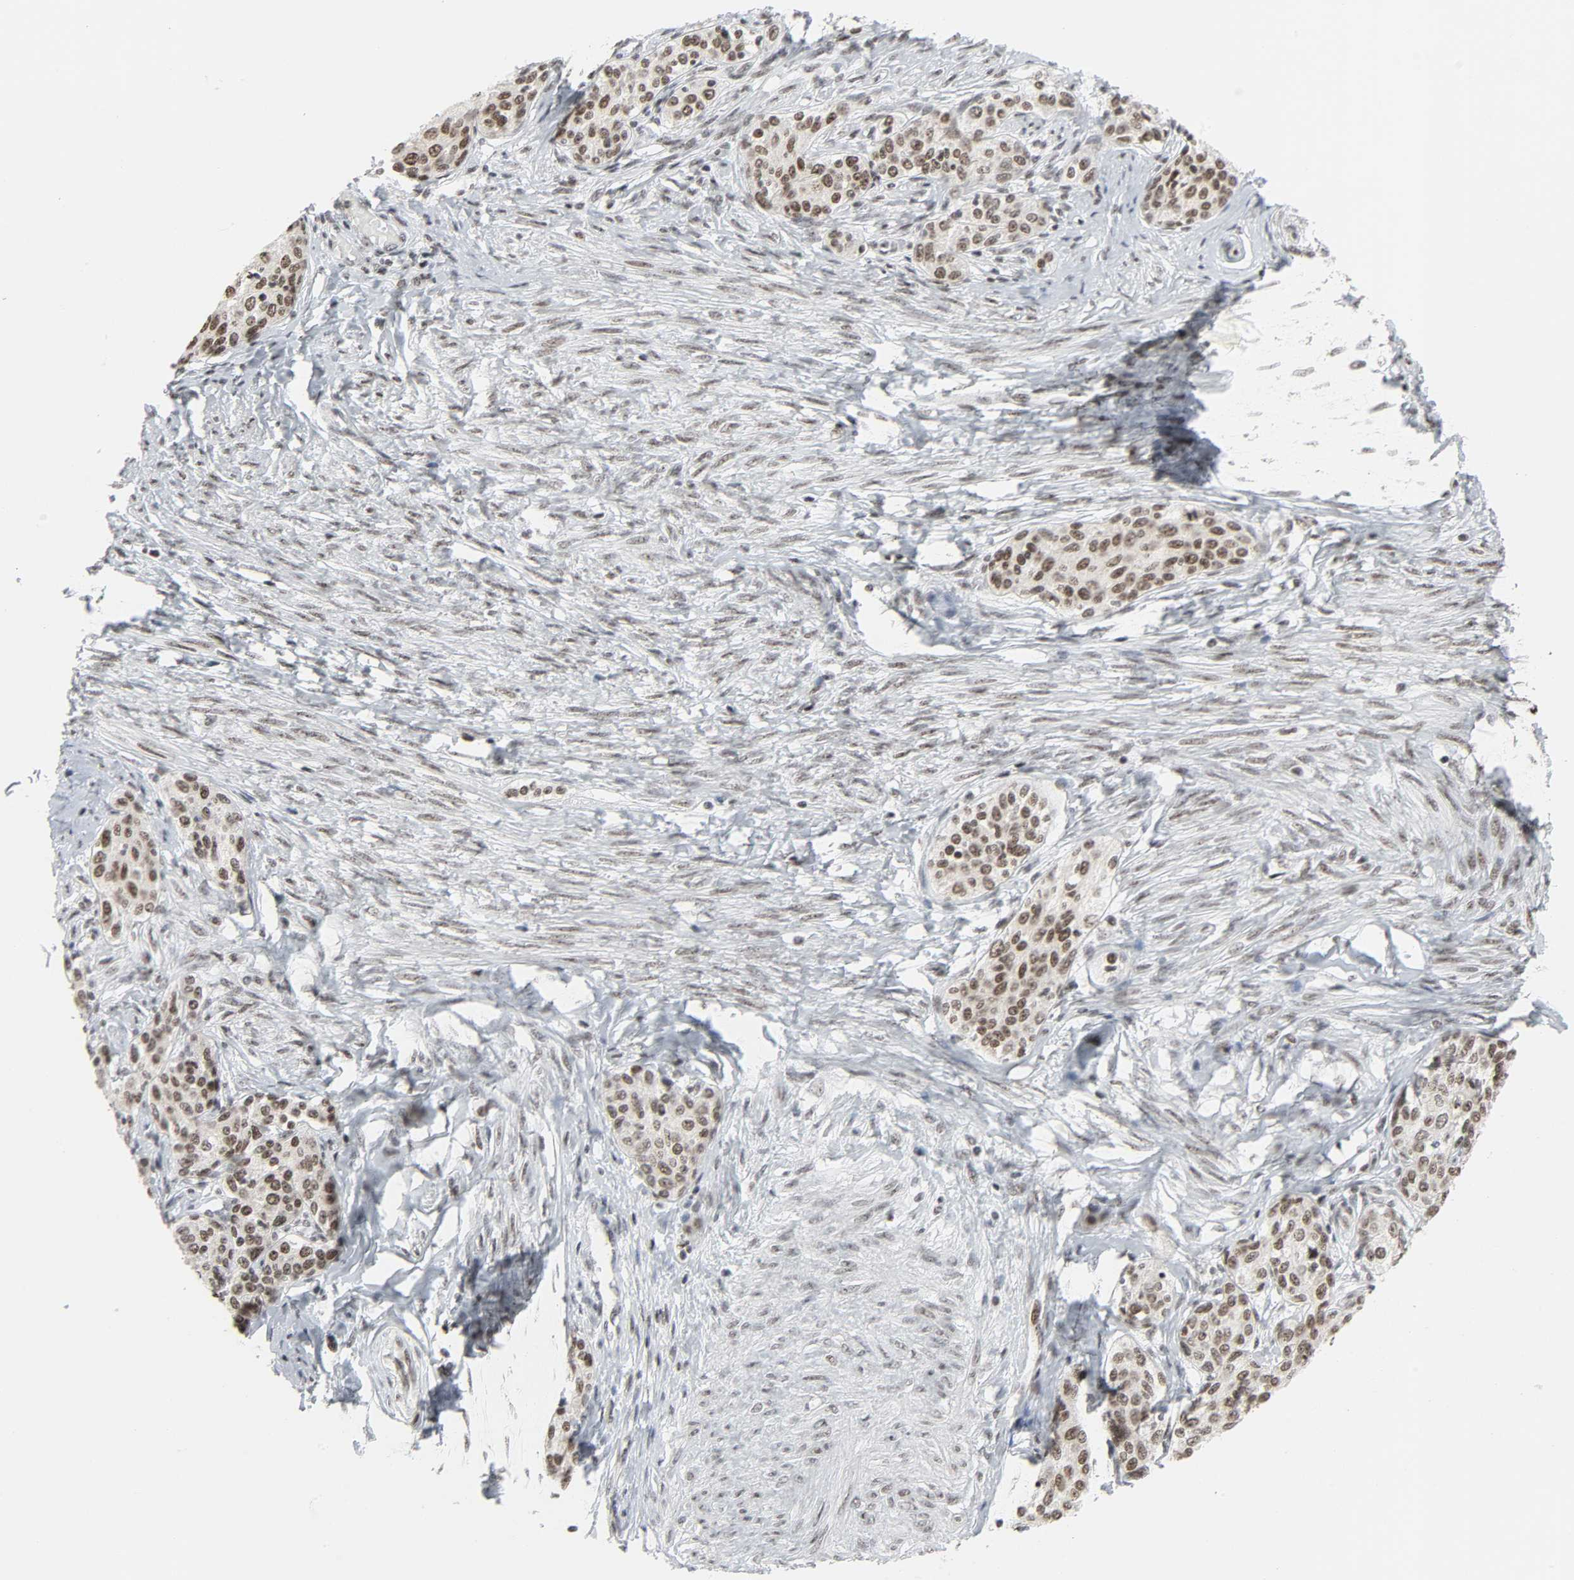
{"staining": {"intensity": "strong", "quantity": ">75%", "location": "nuclear"}, "tissue": "cervical cancer", "cell_type": "Tumor cells", "image_type": "cancer", "snomed": [{"axis": "morphology", "description": "Squamous cell carcinoma, NOS"}, {"axis": "morphology", "description": "Adenocarcinoma, NOS"}, {"axis": "topography", "description": "Cervix"}], "caption": "Tumor cells reveal high levels of strong nuclear staining in approximately >75% of cells in cervical squamous cell carcinoma.", "gene": "CDK7", "patient": {"sex": "female", "age": 52}}